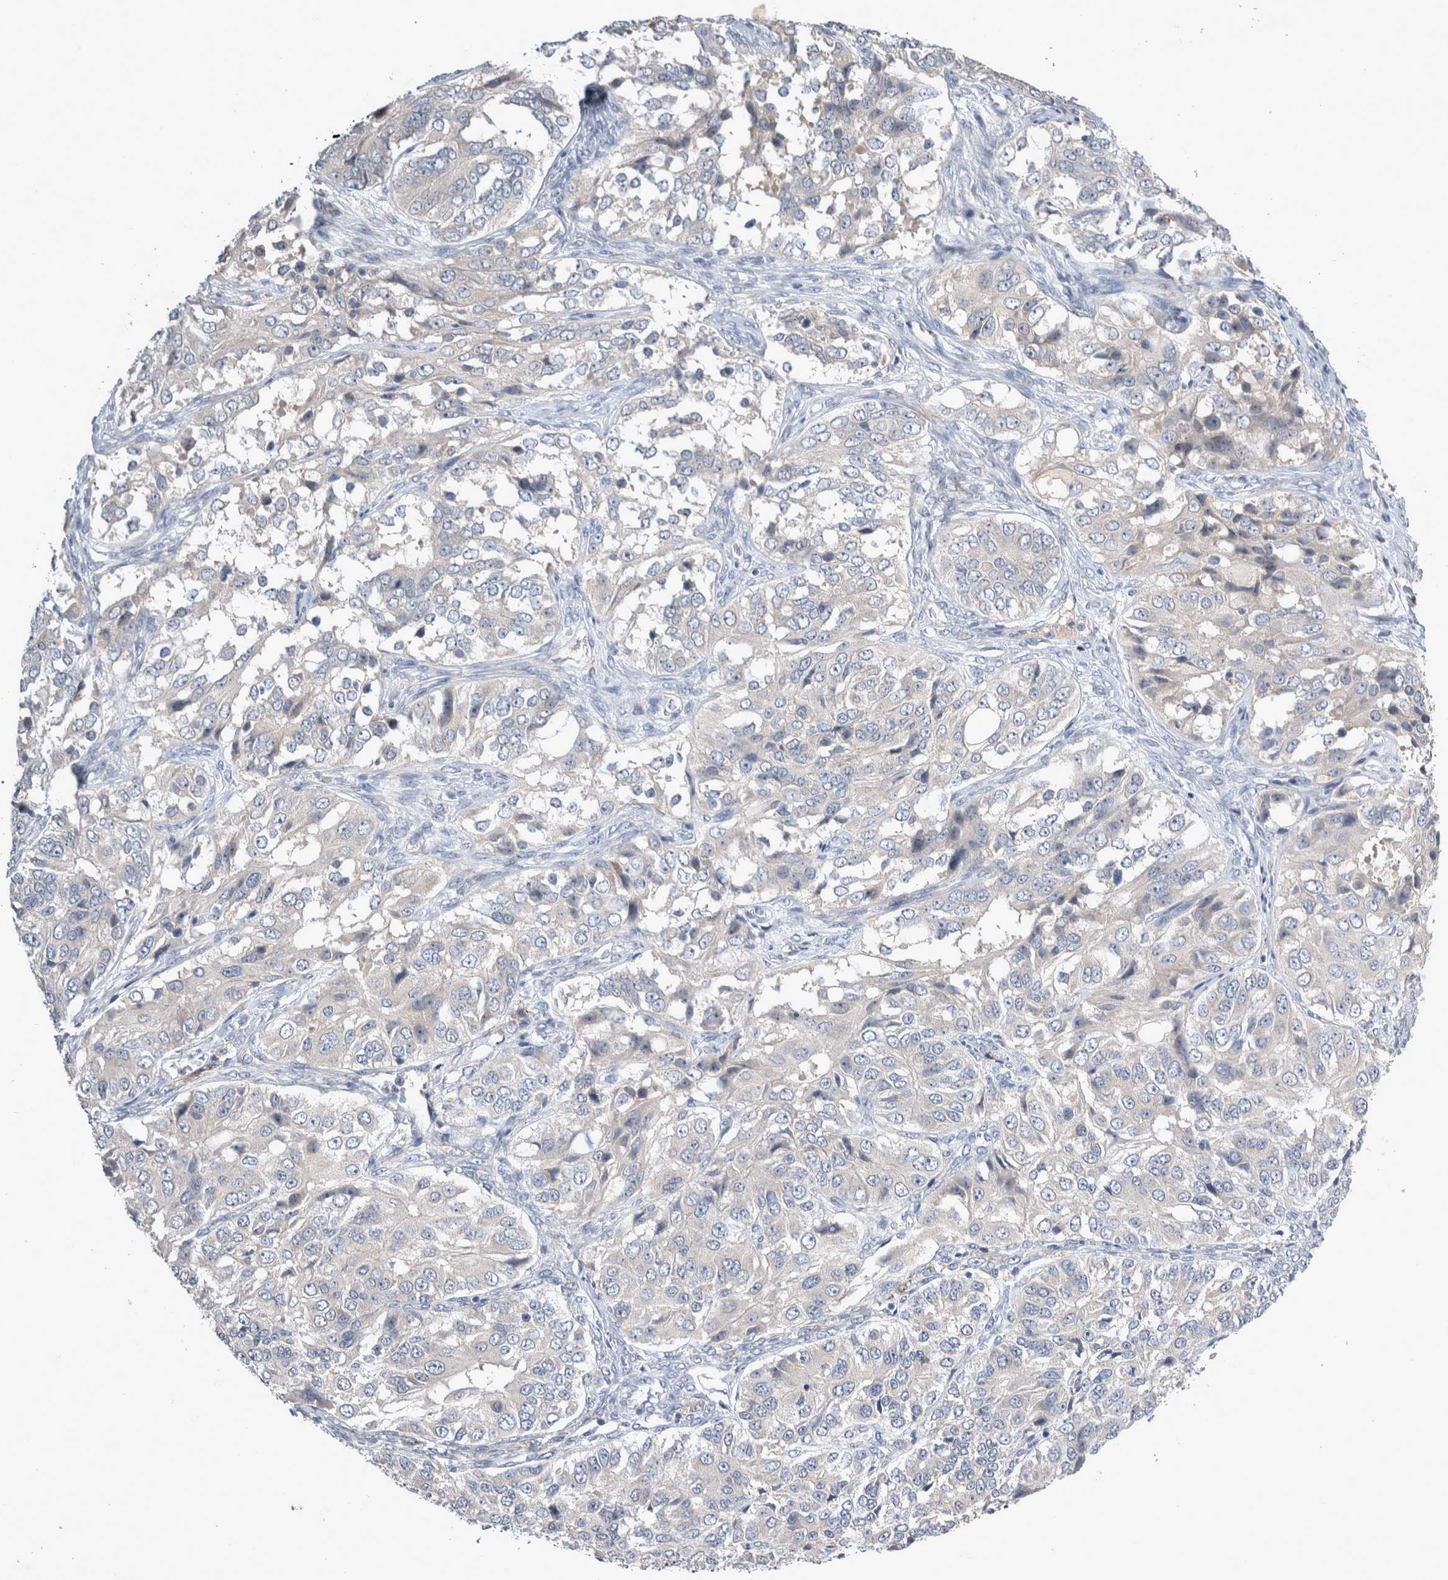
{"staining": {"intensity": "negative", "quantity": "none", "location": "none"}, "tissue": "ovarian cancer", "cell_type": "Tumor cells", "image_type": "cancer", "snomed": [{"axis": "morphology", "description": "Carcinoma, endometroid"}, {"axis": "topography", "description": "Ovary"}], "caption": "Histopathology image shows no significant protein positivity in tumor cells of ovarian cancer.", "gene": "SLC22A11", "patient": {"sex": "female", "age": 51}}